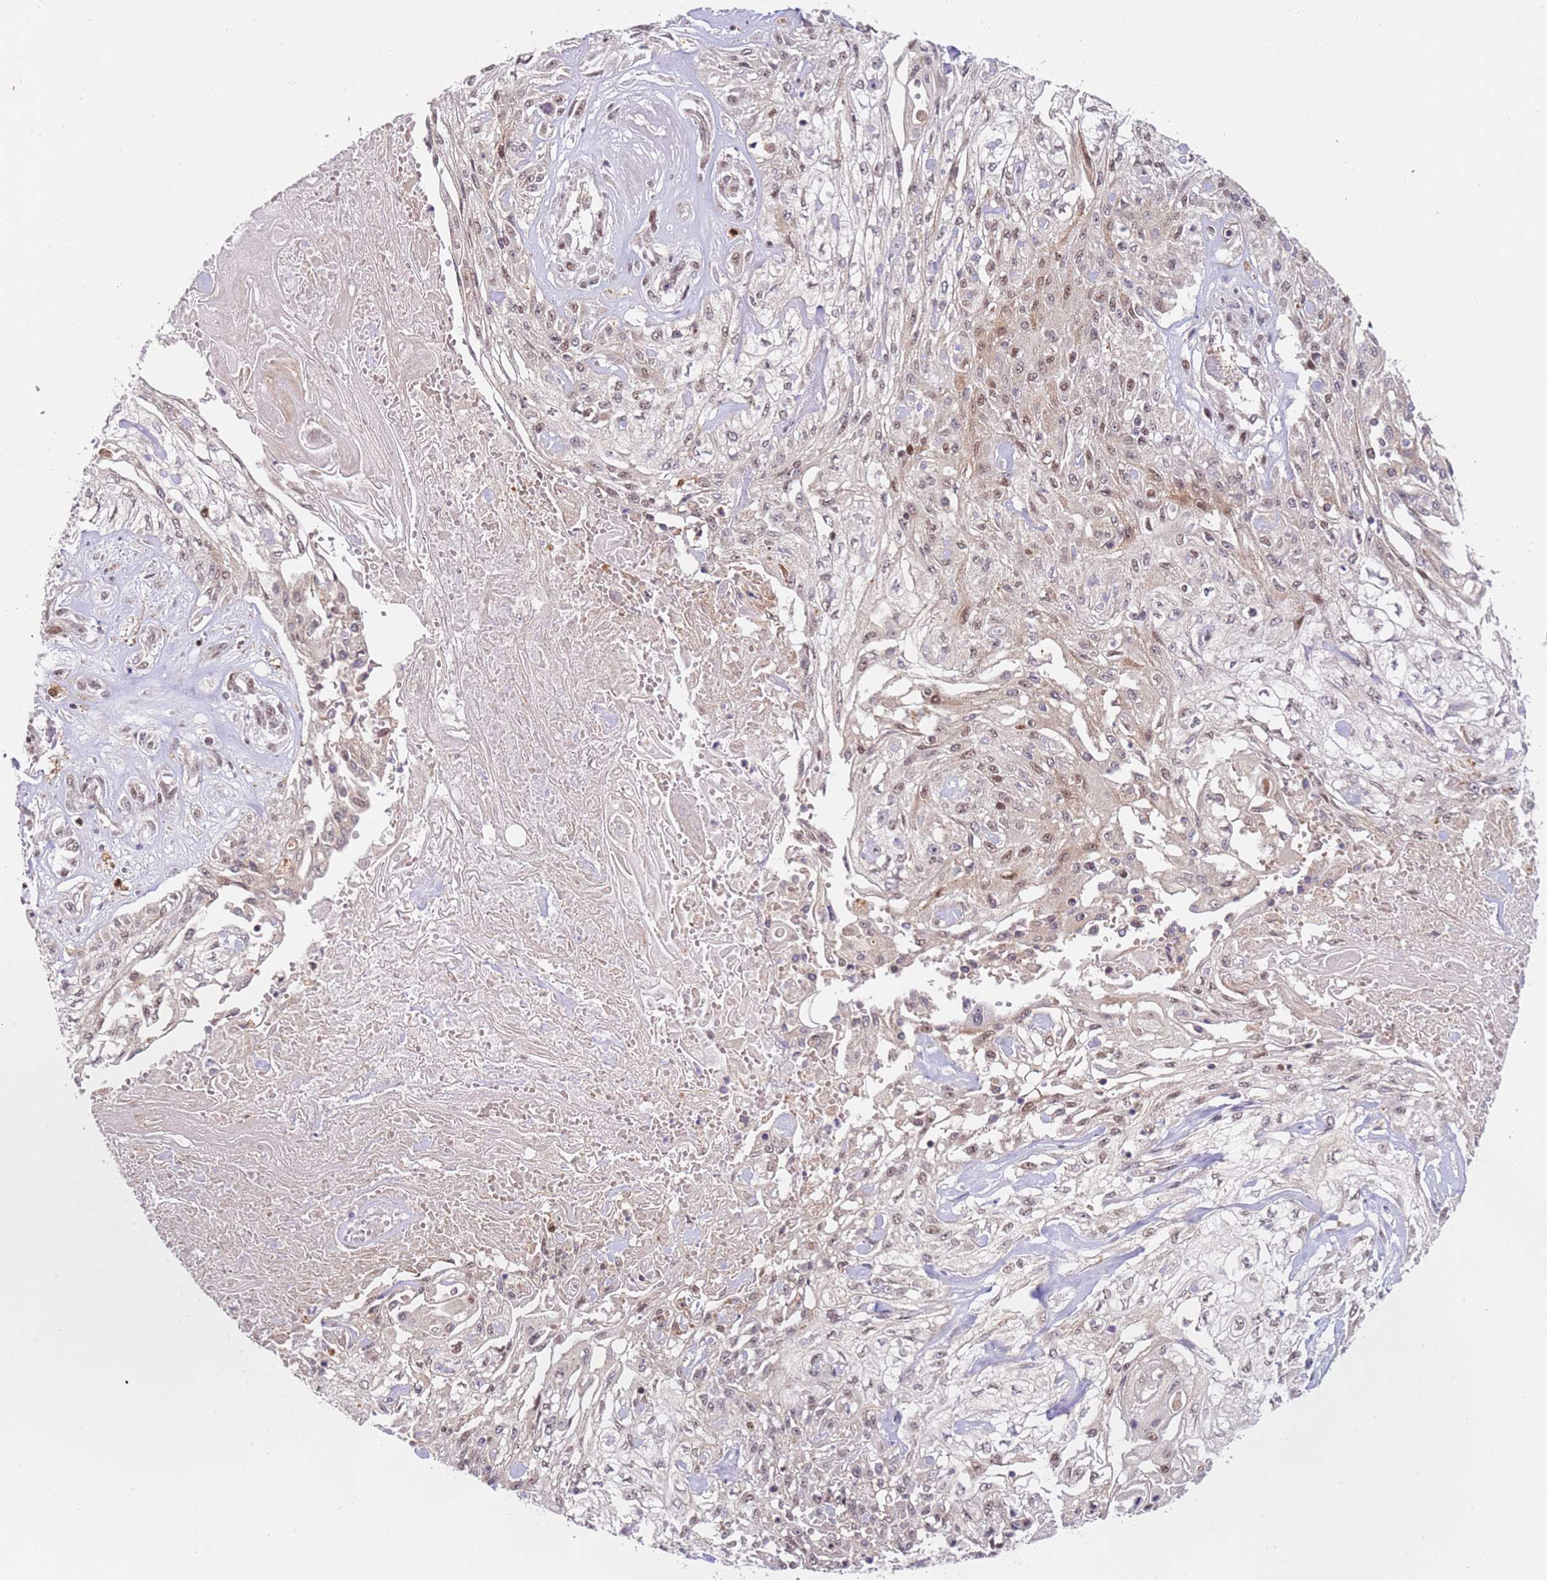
{"staining": {"intensity": "weak", "quantity": "25%-75%", "location": "nuclear"}, "tissue": "skin cancer", "cell_type": "Tumor cells", "image_type": "cancer", "snomed": [{"axis": "morphology", "description": "Squamous cell carcinoma, NOS"}, {"axis": "morphology", "description": "Squamous cell carcinoma, metastatic, NOS"}, {"axis": "topography", "description": "Skin"}, {"axis": "topography", "description": "Lymph node"}], "caption": "This is a photomicrograph of immunohistochemistry staining of skin cancer (squamous cell carcinoma), which shows weak positivity in the nuclear of tumor cells.", "gene": "LGALSL", "patient": {"sex": "male", "age": 75}}